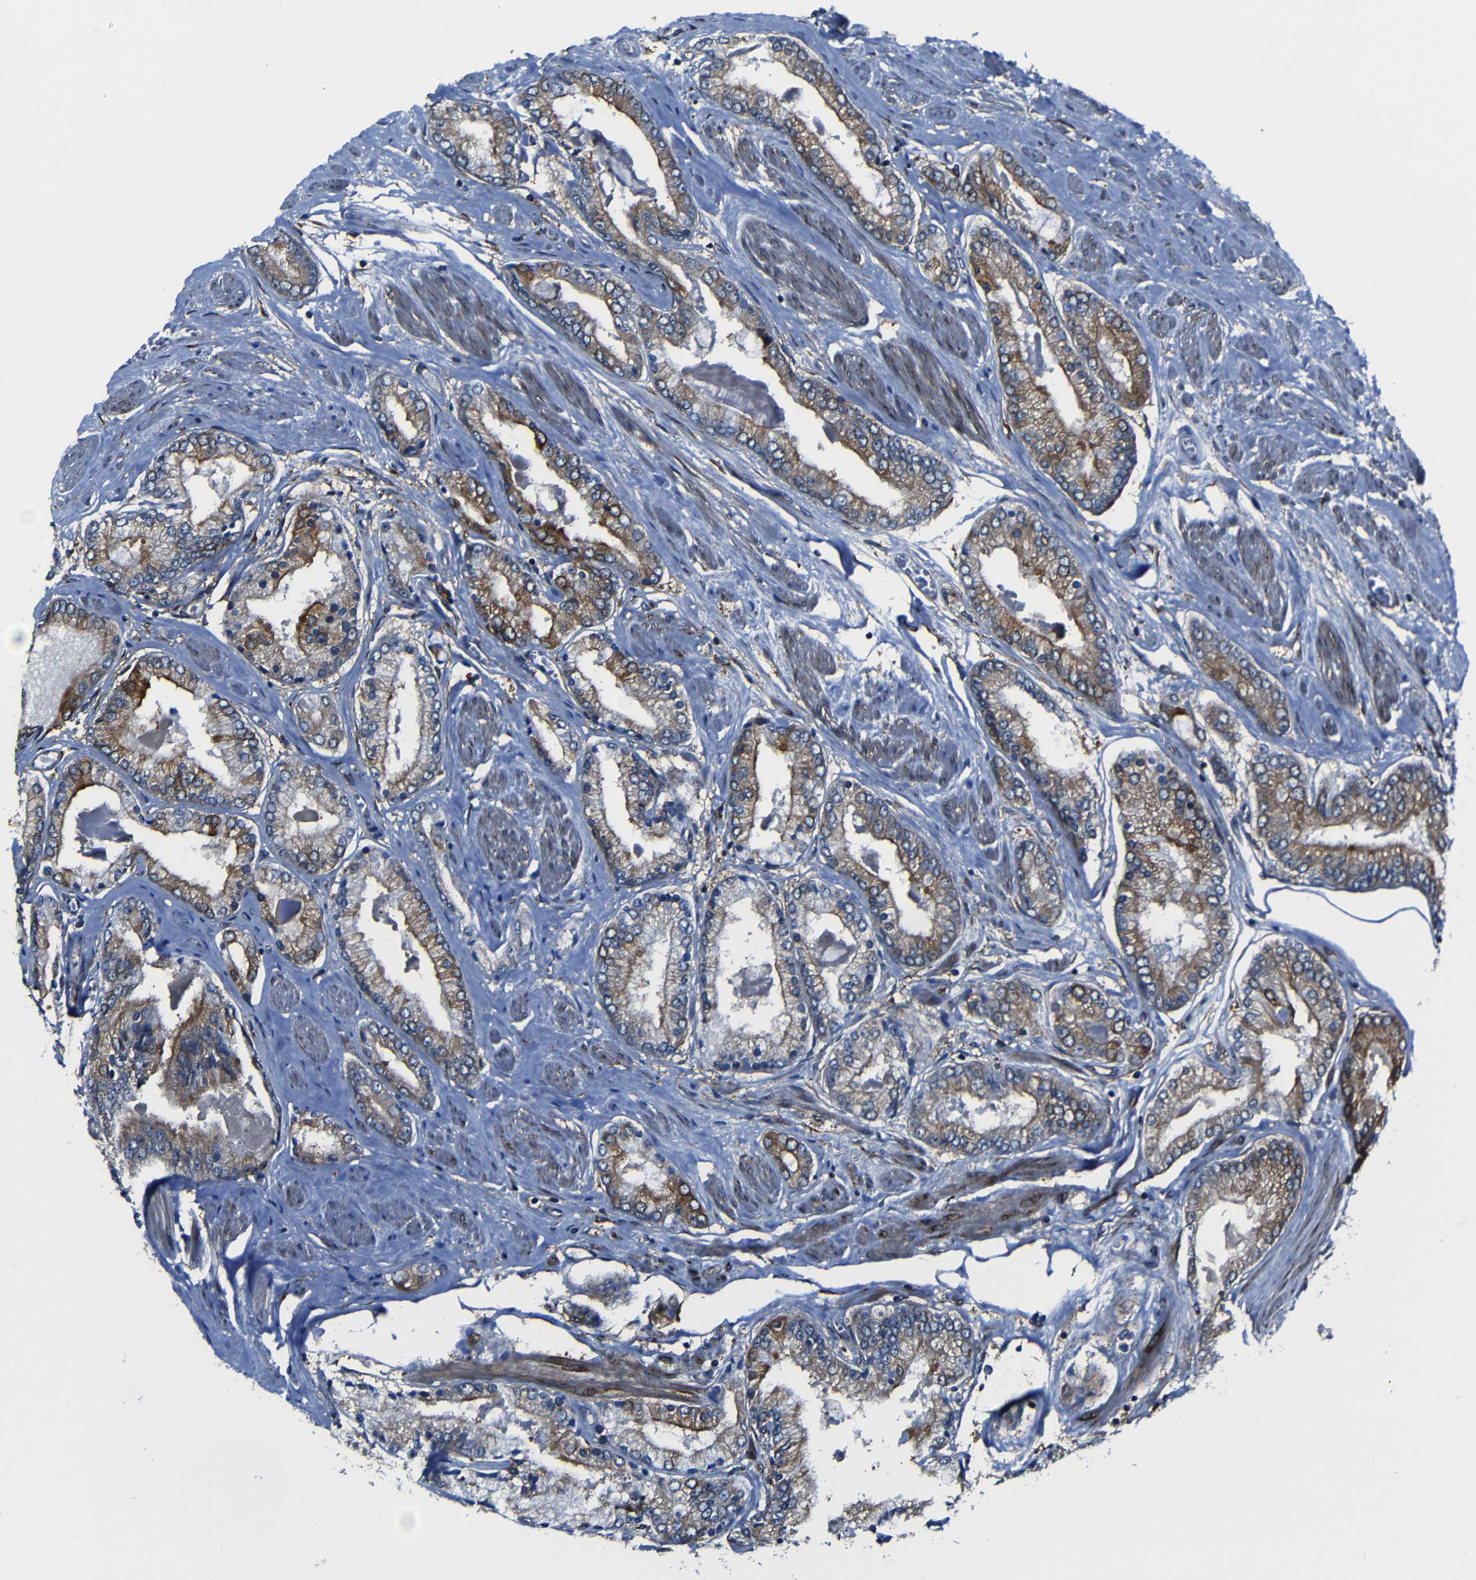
{"staining": {"intensity": "moderate", "quantity": ">75%", "location": "cytoplasmic/membranous"}, "tissue": "prostate cancer", "cell_type": "Tumor cells", "image_type": "cancer", "snomed": [{"axis": "morphology", "description": "Adenocarcinoma, High grade"}, {"axis": "topography", "description": "Prostate"}], "caption": "Adenocarcinoma (high-grade) (prostate) tissue reveals moderate cytoplasmic/membranous positivity in about >75% of tumor cells, visualized by immunohistochemistry. The protein of interest is stained brown, and the nuclei are stained in blue (DAB (3,3'-diaminobenzidine) IHC with brightfield microscopy, high magnification).", "gene": "KIAA0513", "patient": {"sex": "male", "age": 59}}